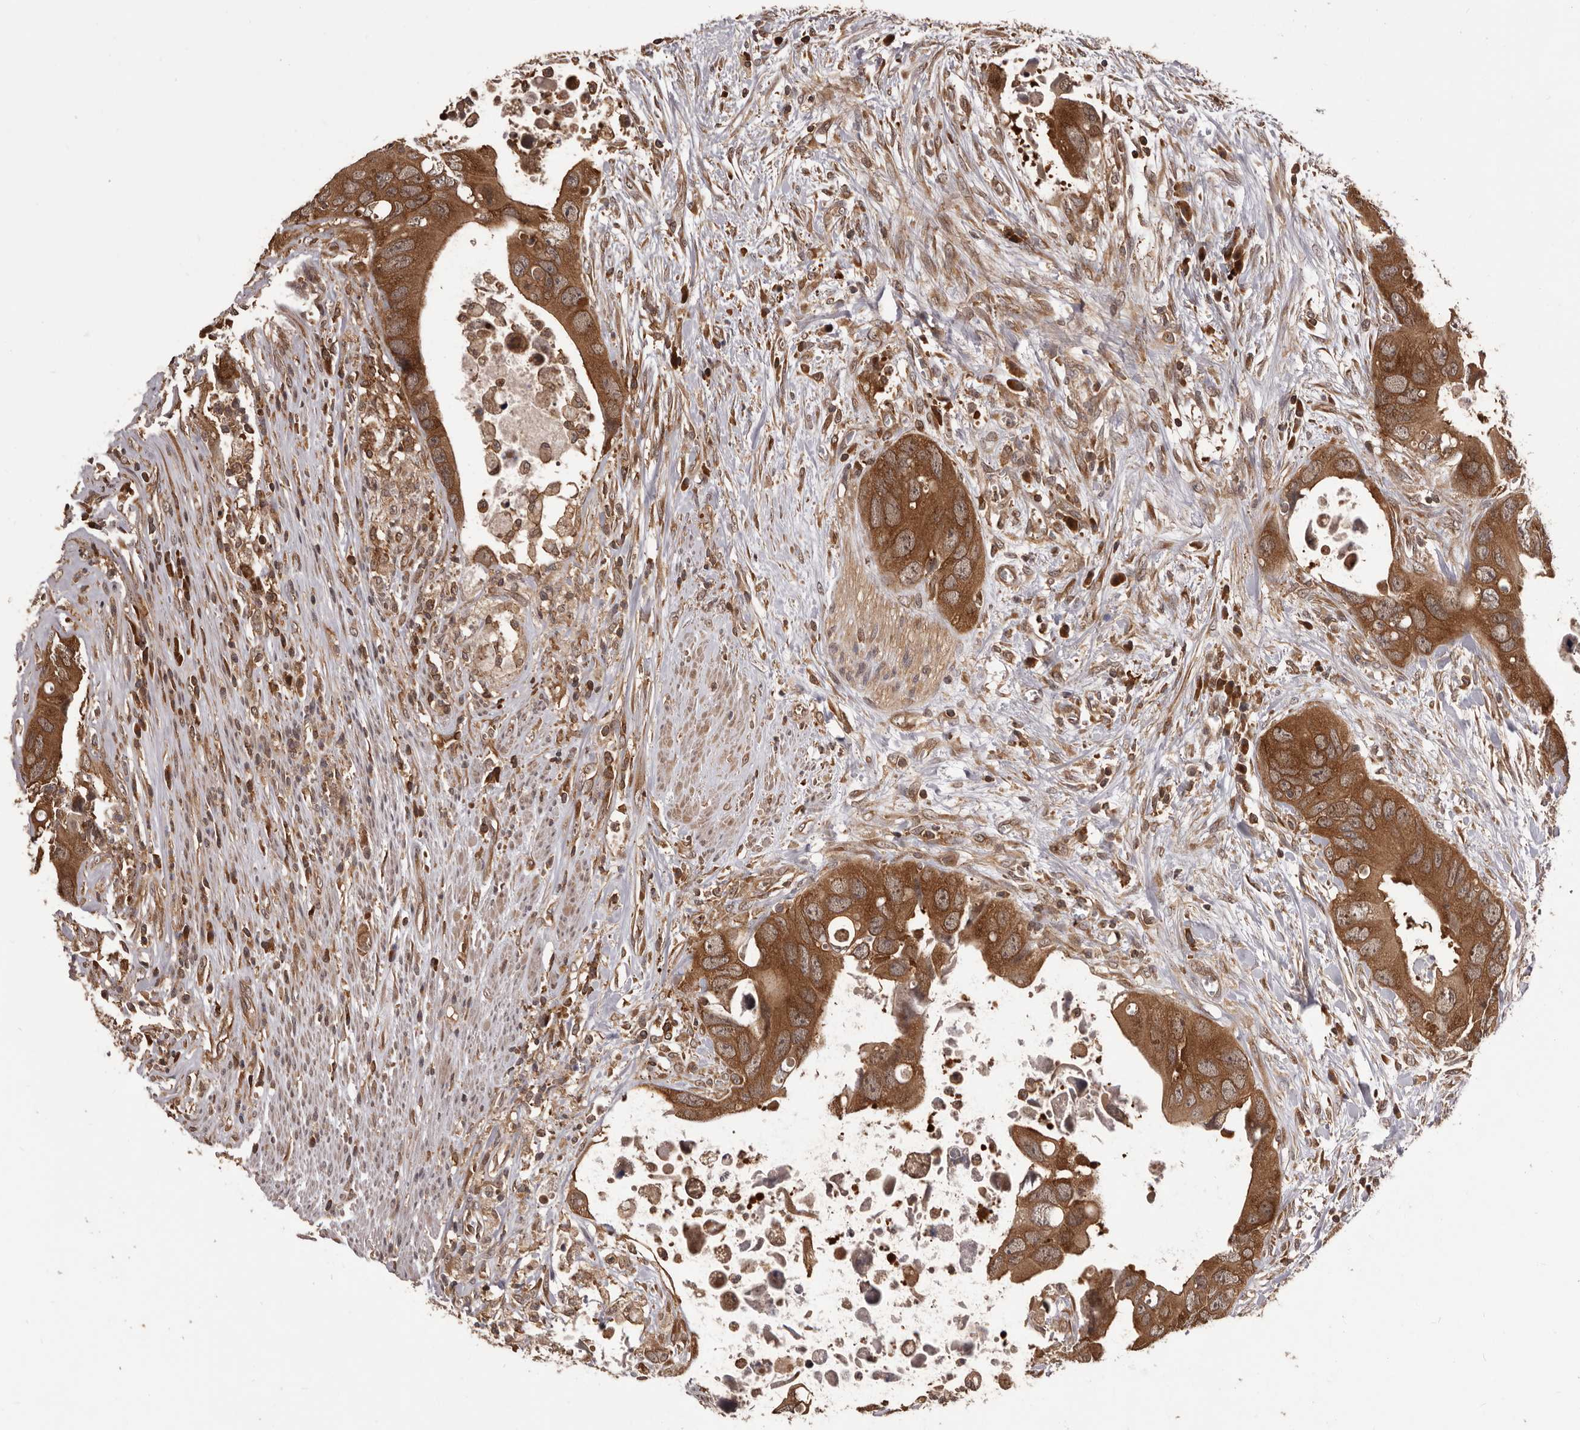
{"staining": {"intensity": "moderate", "quantity": ">75%", "location": "cytoplasmic/membranous"}, "tissue": "colorectal cancer", "cell_type": "Tumor cells", "image_type": "cancer", "snomed": [{"axis": "morphology", "description": "Adenocarcinoma, NOS"}, {"axis": "topography", "description": "Rectum"}], "caption": "Immunohistochemistry image of colorectal adenocarcinoma stained for a protein (brown), which displays medium levels of moderate cytoplasmic/membranous expression in about >75% of tumor cells.", "gene": "HBS1L", "patient": {"sex": "male", "age": 70}}